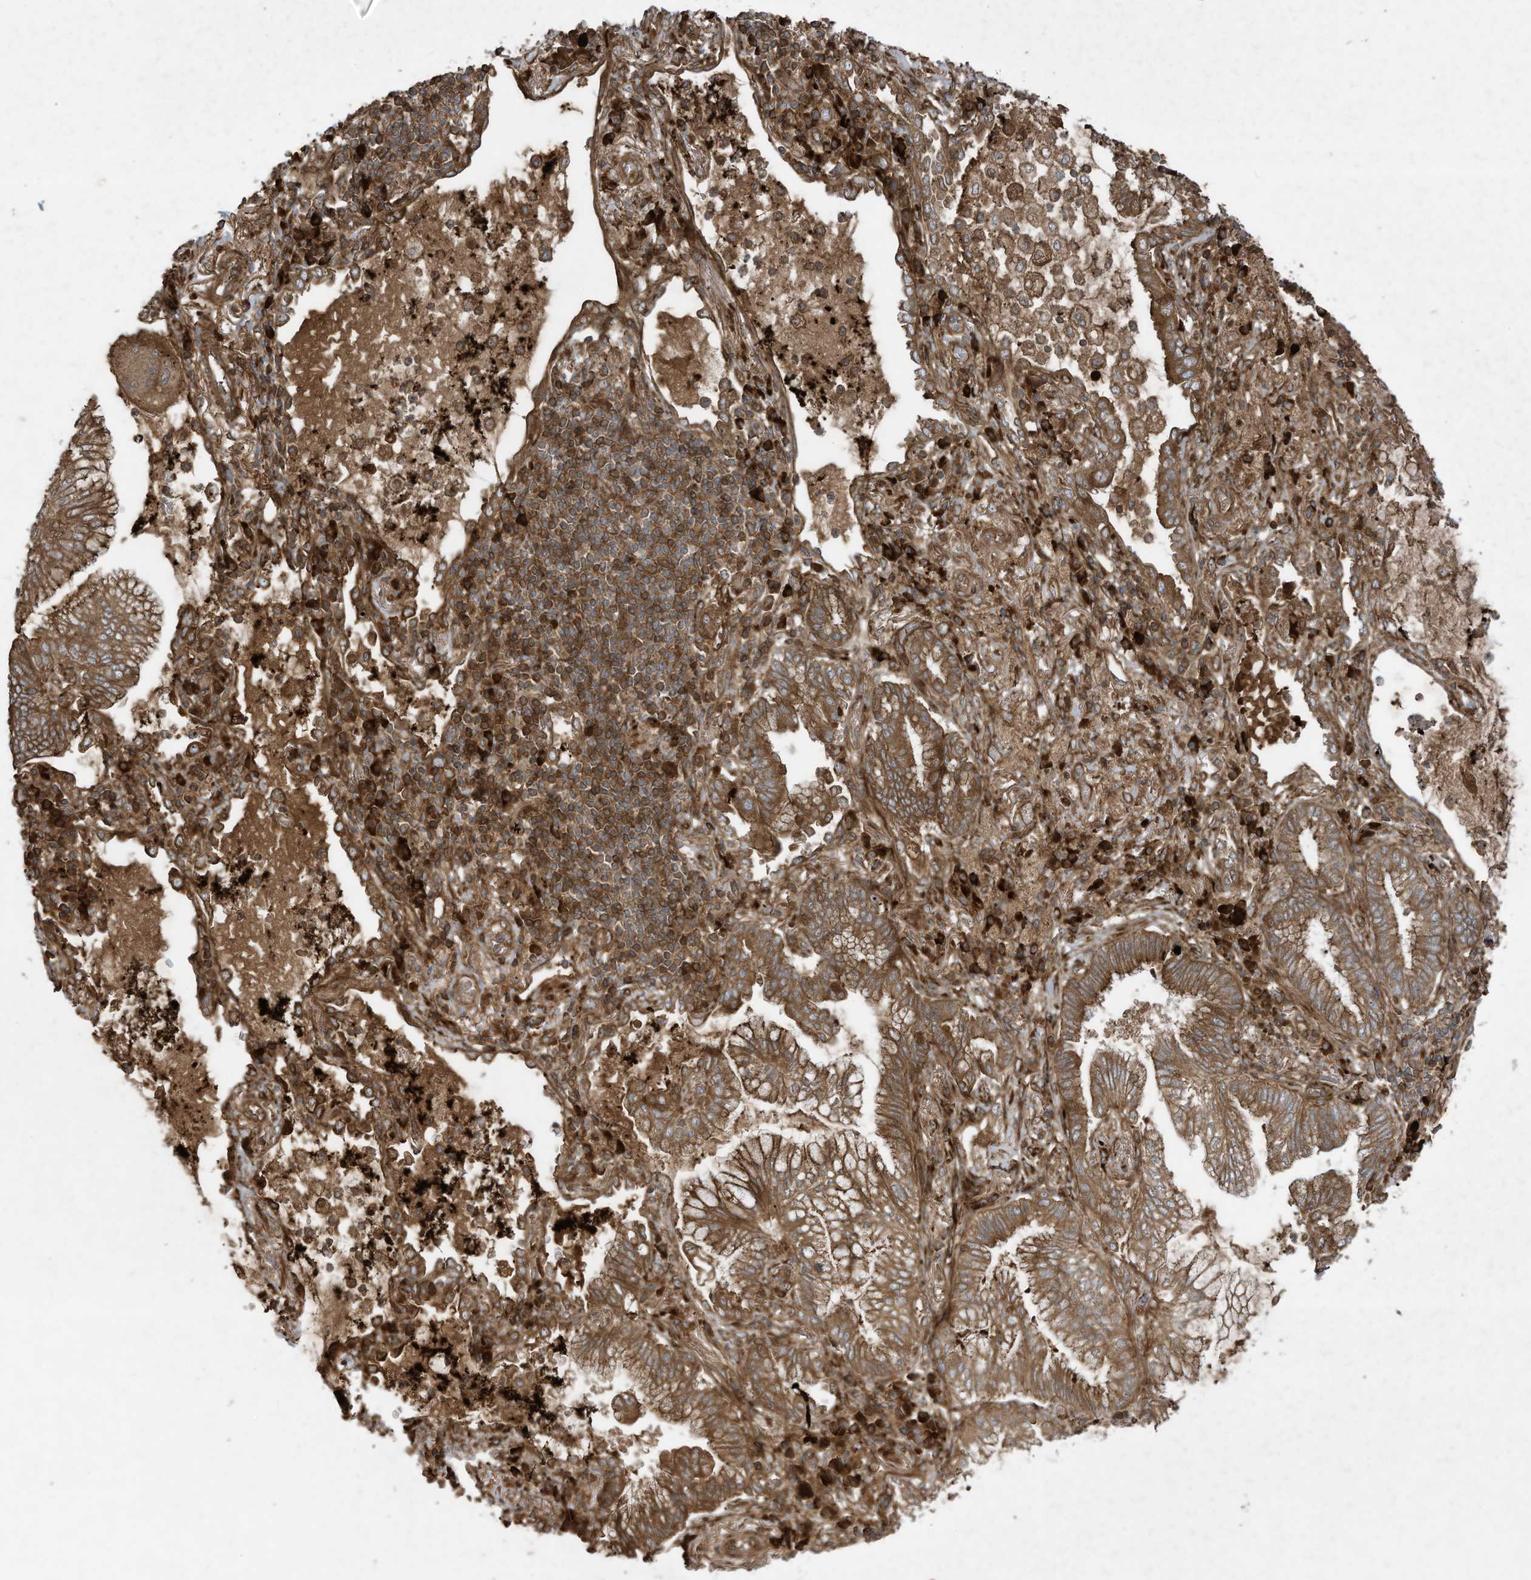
{"staining": {"intensity": "strong", "quantity": ">75%", "location": "cytoplasmic/membranous"}, "tissue": "lung cancer", "cell_type": "Tumor cells", "image_type": "cancer", "snomed": [{"axis": "morphology", "description": "Adenocarcinoma, NOS"}, {"axis": "topography", "description": "Lung"}], "caption": "Protein staining by immunohistochemistry (IHC) demonstrates strong cytoplasmic/membranous expression in approximately >75% of tumor cells in lung cancer.", "gene": "DDIT4", "patient": {"sex": "female", "age": 70}}